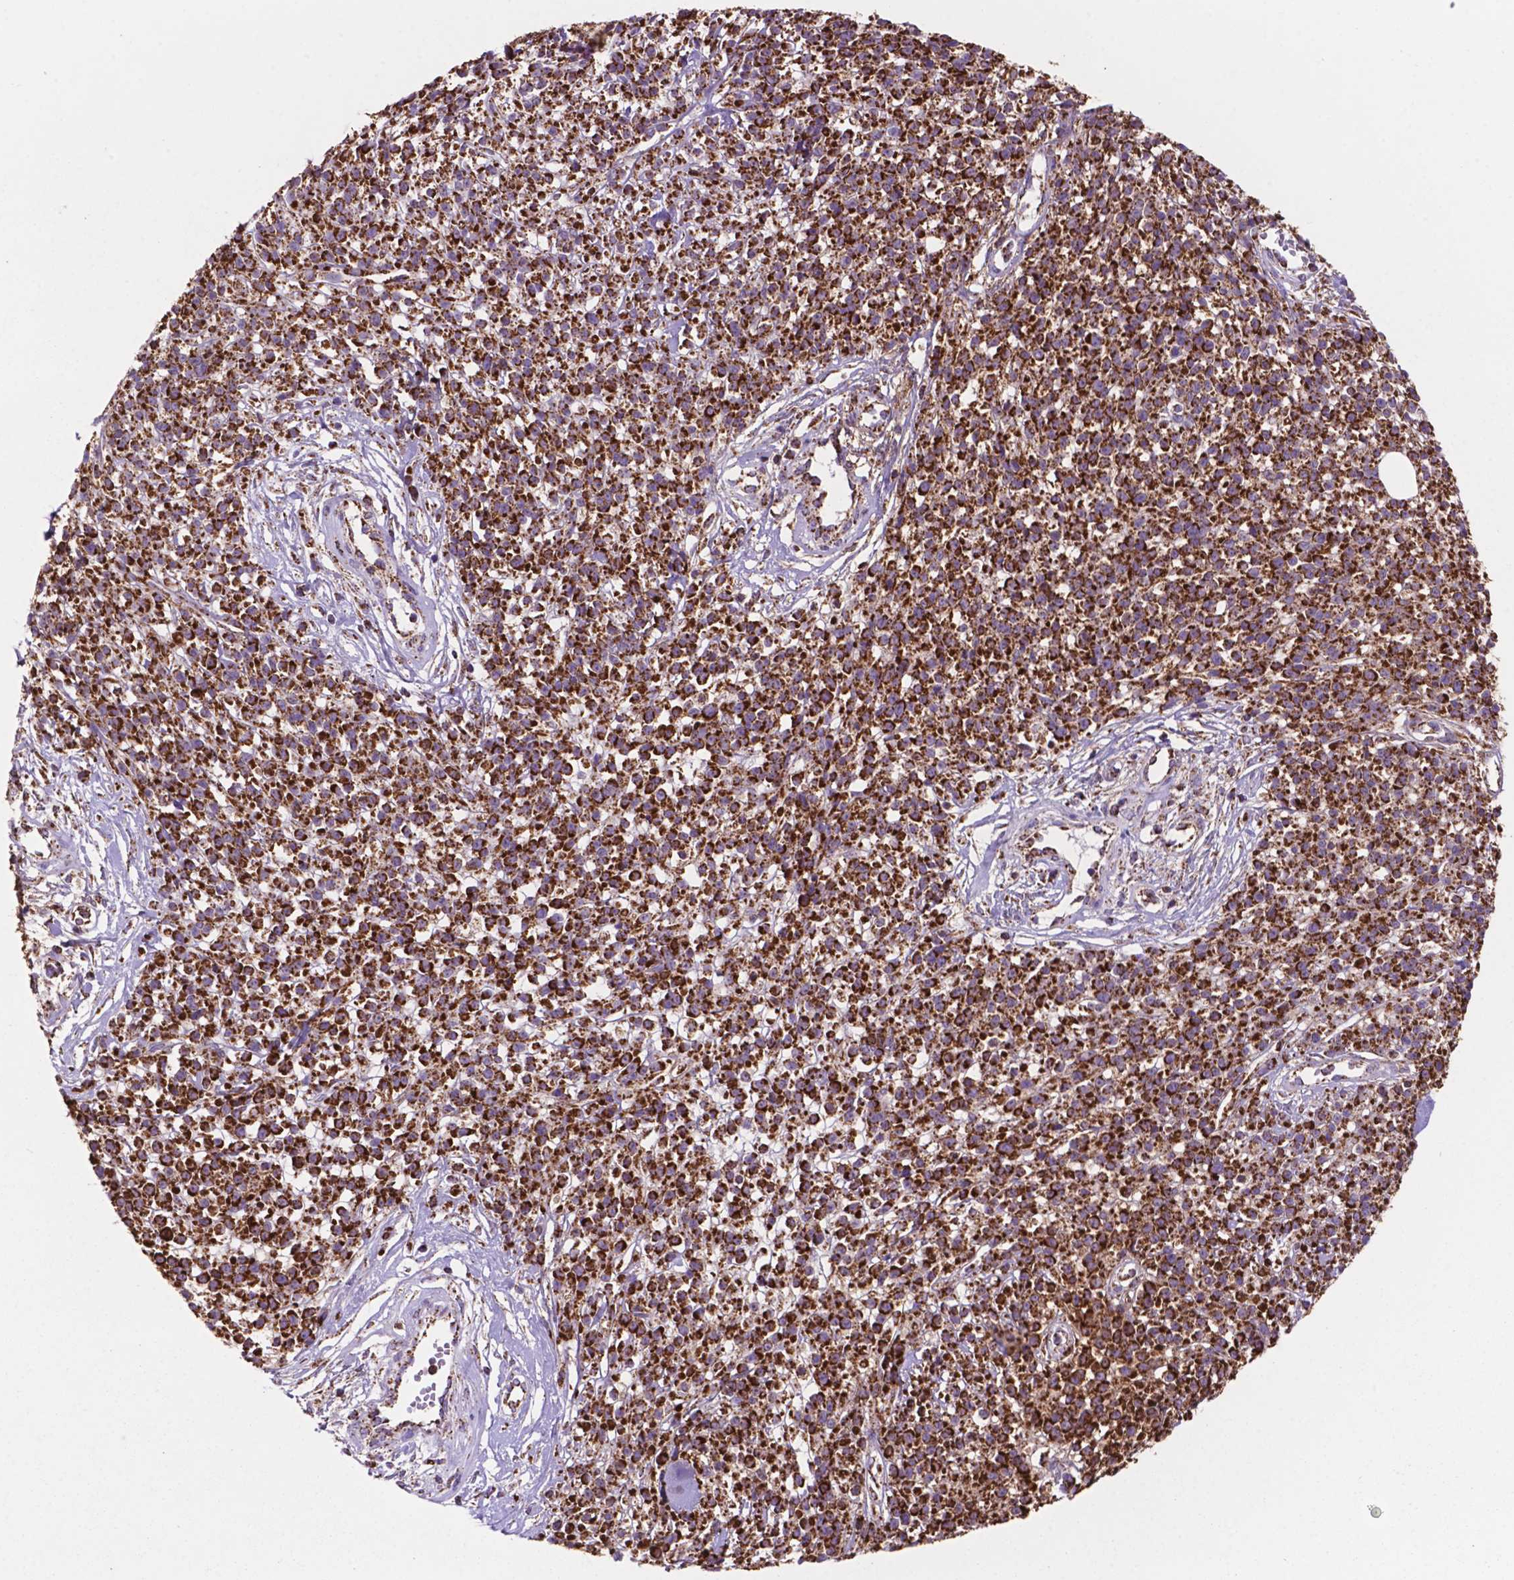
{"staining": {"intensity": "strong", "quantity": ">75%", "location": "cytoplasmic/membranous"}, "tissue": "melanoma", "cell_type": "Tumor cells", "image_type": "cancer", "snomed": [{"axis": "morphology", "description": "Malignant melanoma, NOS"}, {"axis": "topography", "description": "Skin"}, {"axis": "topography", "description": "Skin of trunk"}], "caption": "Protein positivity by immunohistochemistry shows strong cytoplasmic/membranous expression in about >75% of tumor cells in malignant melanoma. (DAB (3,3'-diaminobenzidine) IHC with brightfield microscopy, high magnification).", "gene": "HSPD1", "patient": {"sex": "male", "age": 74}}